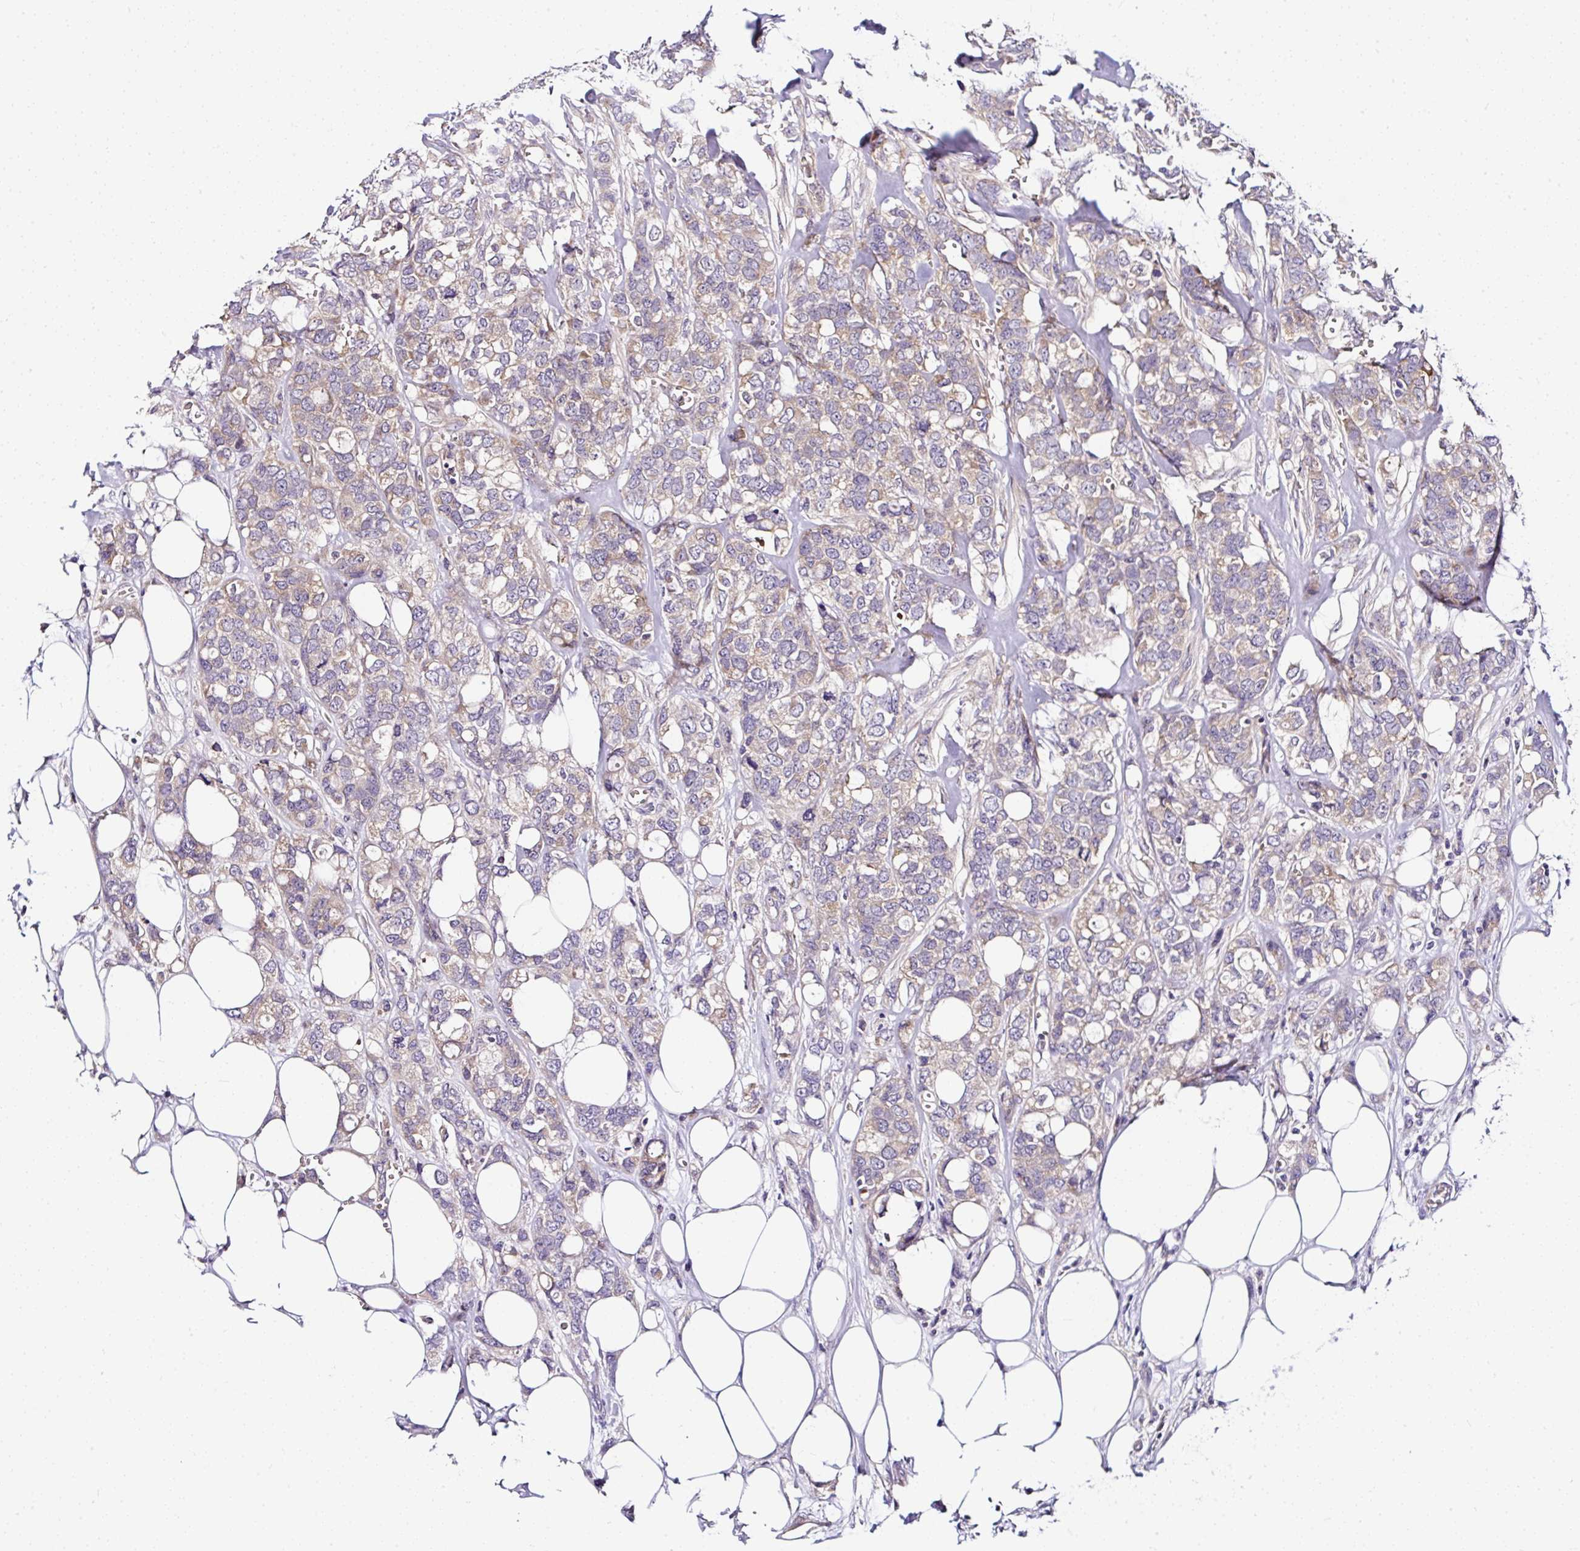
{"staining": {"intensity": "weak", "quantity": ">75%", "location": "cytoplasmic/membranous"}, "tissue": "breast cancer", "cell_type": "Tumor cells", "image_type": "cancer", "snomed": [{"axis": "morphology", "description": "Lobular carcinoma"}, {"axis": "topography", "description": "Breast"}], "caption": "Breast cancer (lobular carcinoma) tissue exhibits weak cytoplasmic/membranous staining in approximately >75% of tumor cells The protein of interest is stained brown, and the nuclei are stained in blue (DAB (3,3'-diaminobenzidine) IHC with brightfield microscopy, high magnification).", "gene": "DEPDC5", "patient": {"sex": "female", "age": 91}}